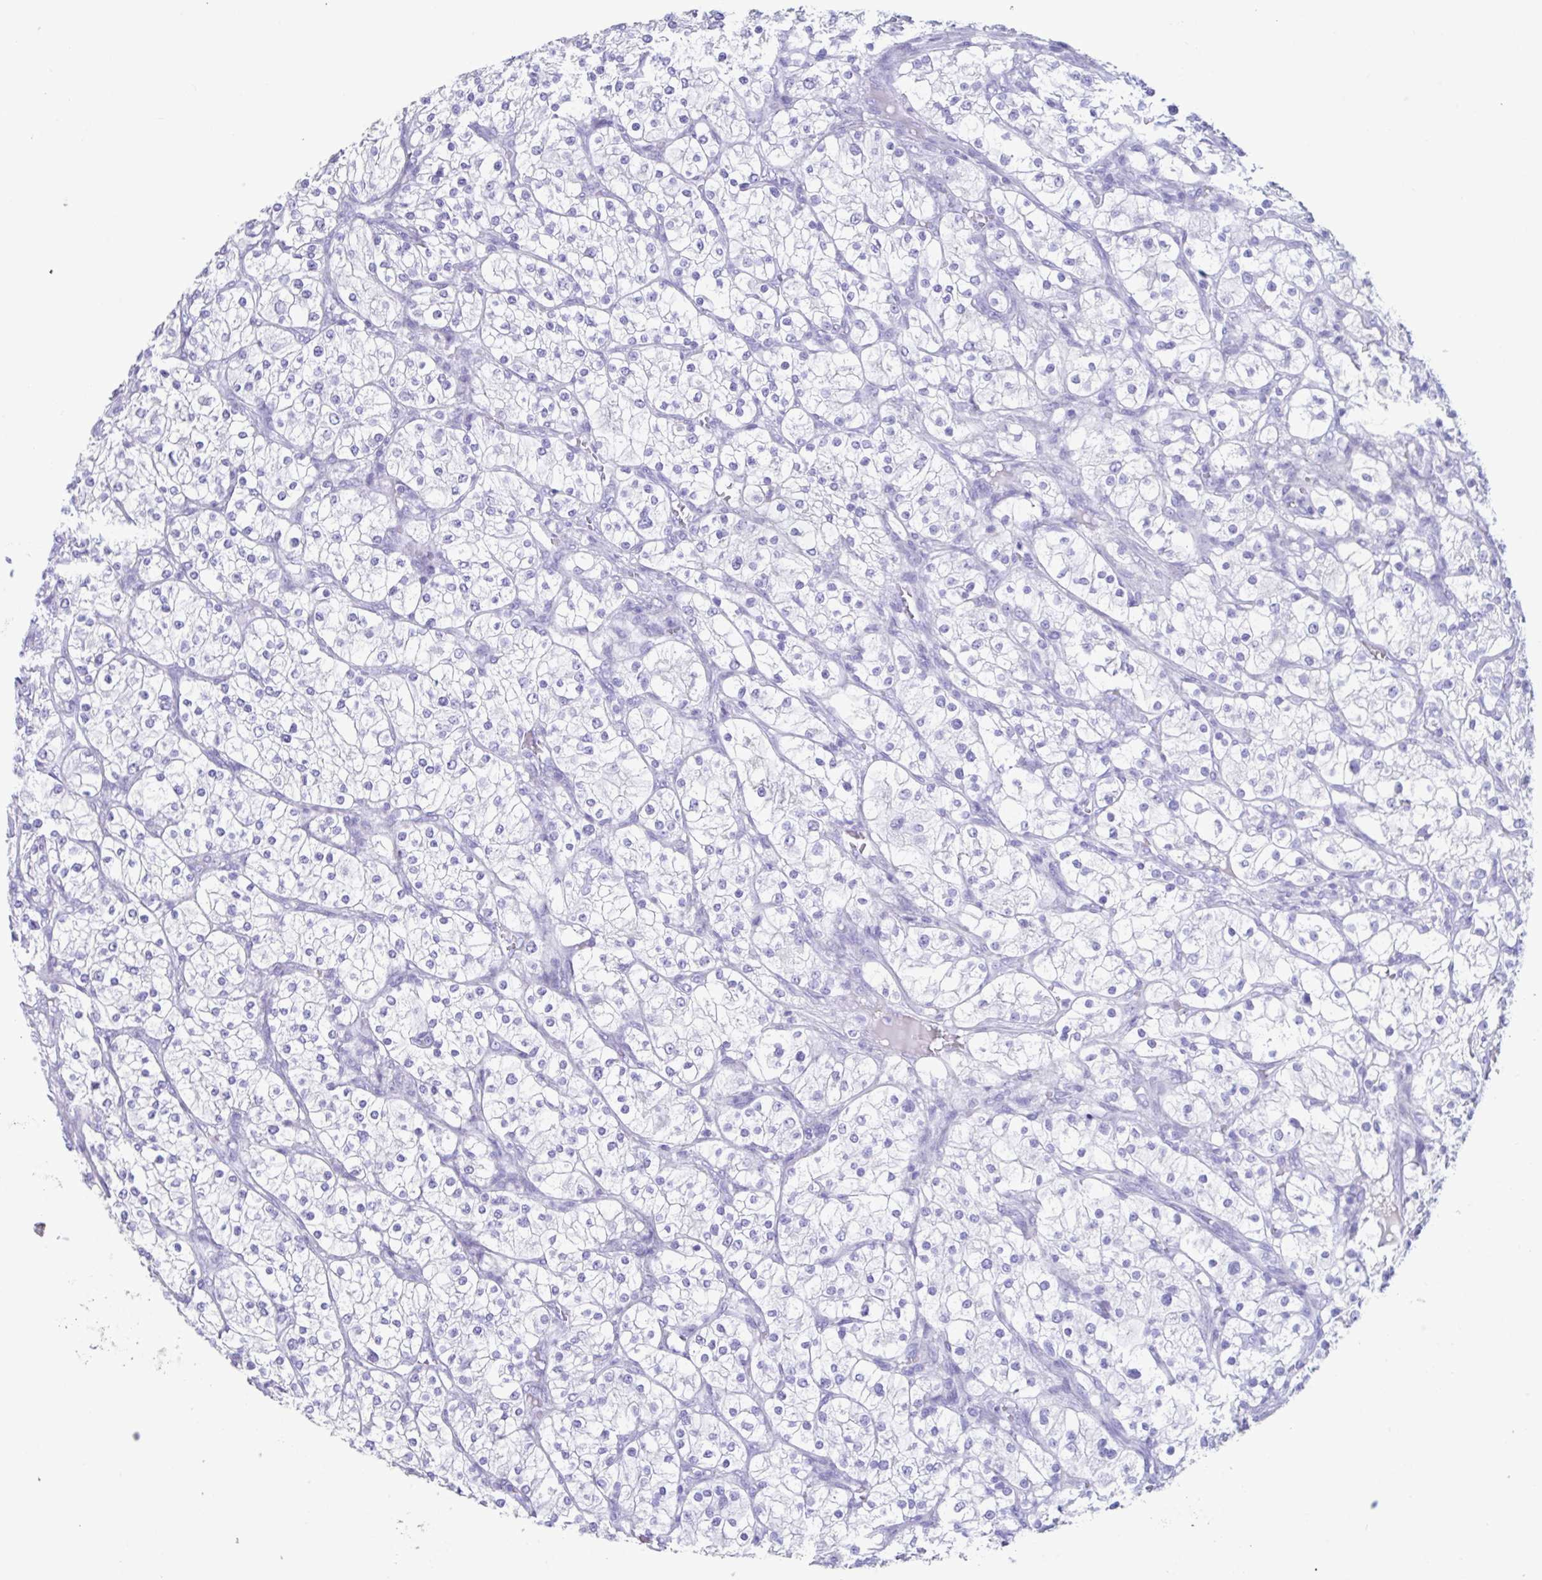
{"staining": {"intensity": "negative", "quantity": "none", "location": "none"}, "tissue": "renal cancer", "cell_type": "Tumor cells", "image_type": "cancer", "snomed": [{"axis": "morphology", "description": "Adenocarcinoma, NOS"}, {"axis": "topography", "description": "Kidney"}], "caption": "Immunohistochemistry (IHC) photomicrograph of human adenocarcinoma (renal) stained for a protein (brown), which demonstrates no expression in tumor cells.", "gene": "TNNC1", "patient": {"sex": "male", "age": 80}}